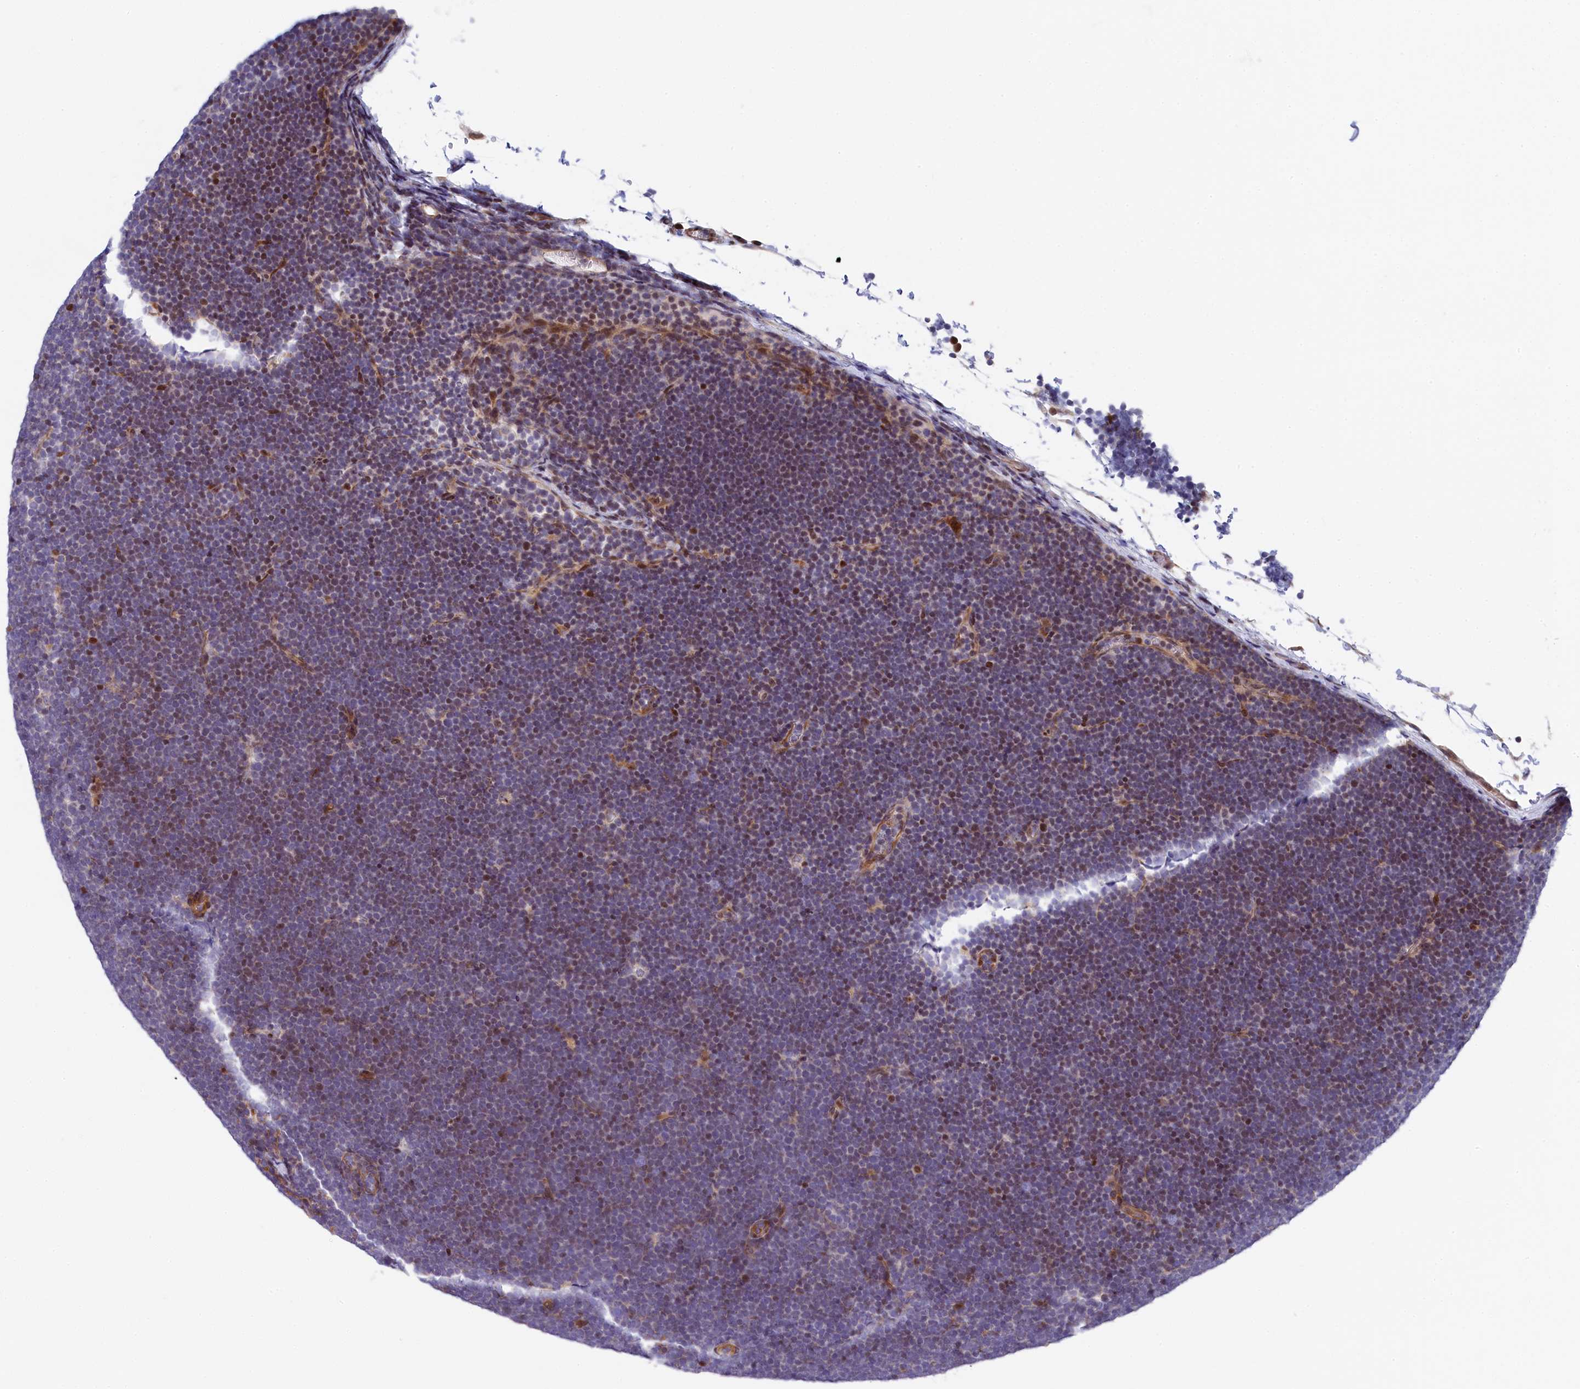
{"staining": {"intensity": "weak", "quantity": "<25%", "location": "nuclear"}, "tissue": "lymphoma", "cell_type": "Tumor cells", "image_type": "cancer", "snomed": [{"axis": "morphology", "description": "Malignant lymphoma, non-Hodgkin's type, High grade"}, {"axis": "topography", "description": "Lymph node"}], "caption": "Immunohistochemical staining of lymphoma reveals no significant expression in tumor cells.", "gene": "TGDS", "patient": {"sex": "male", "age": 13}}